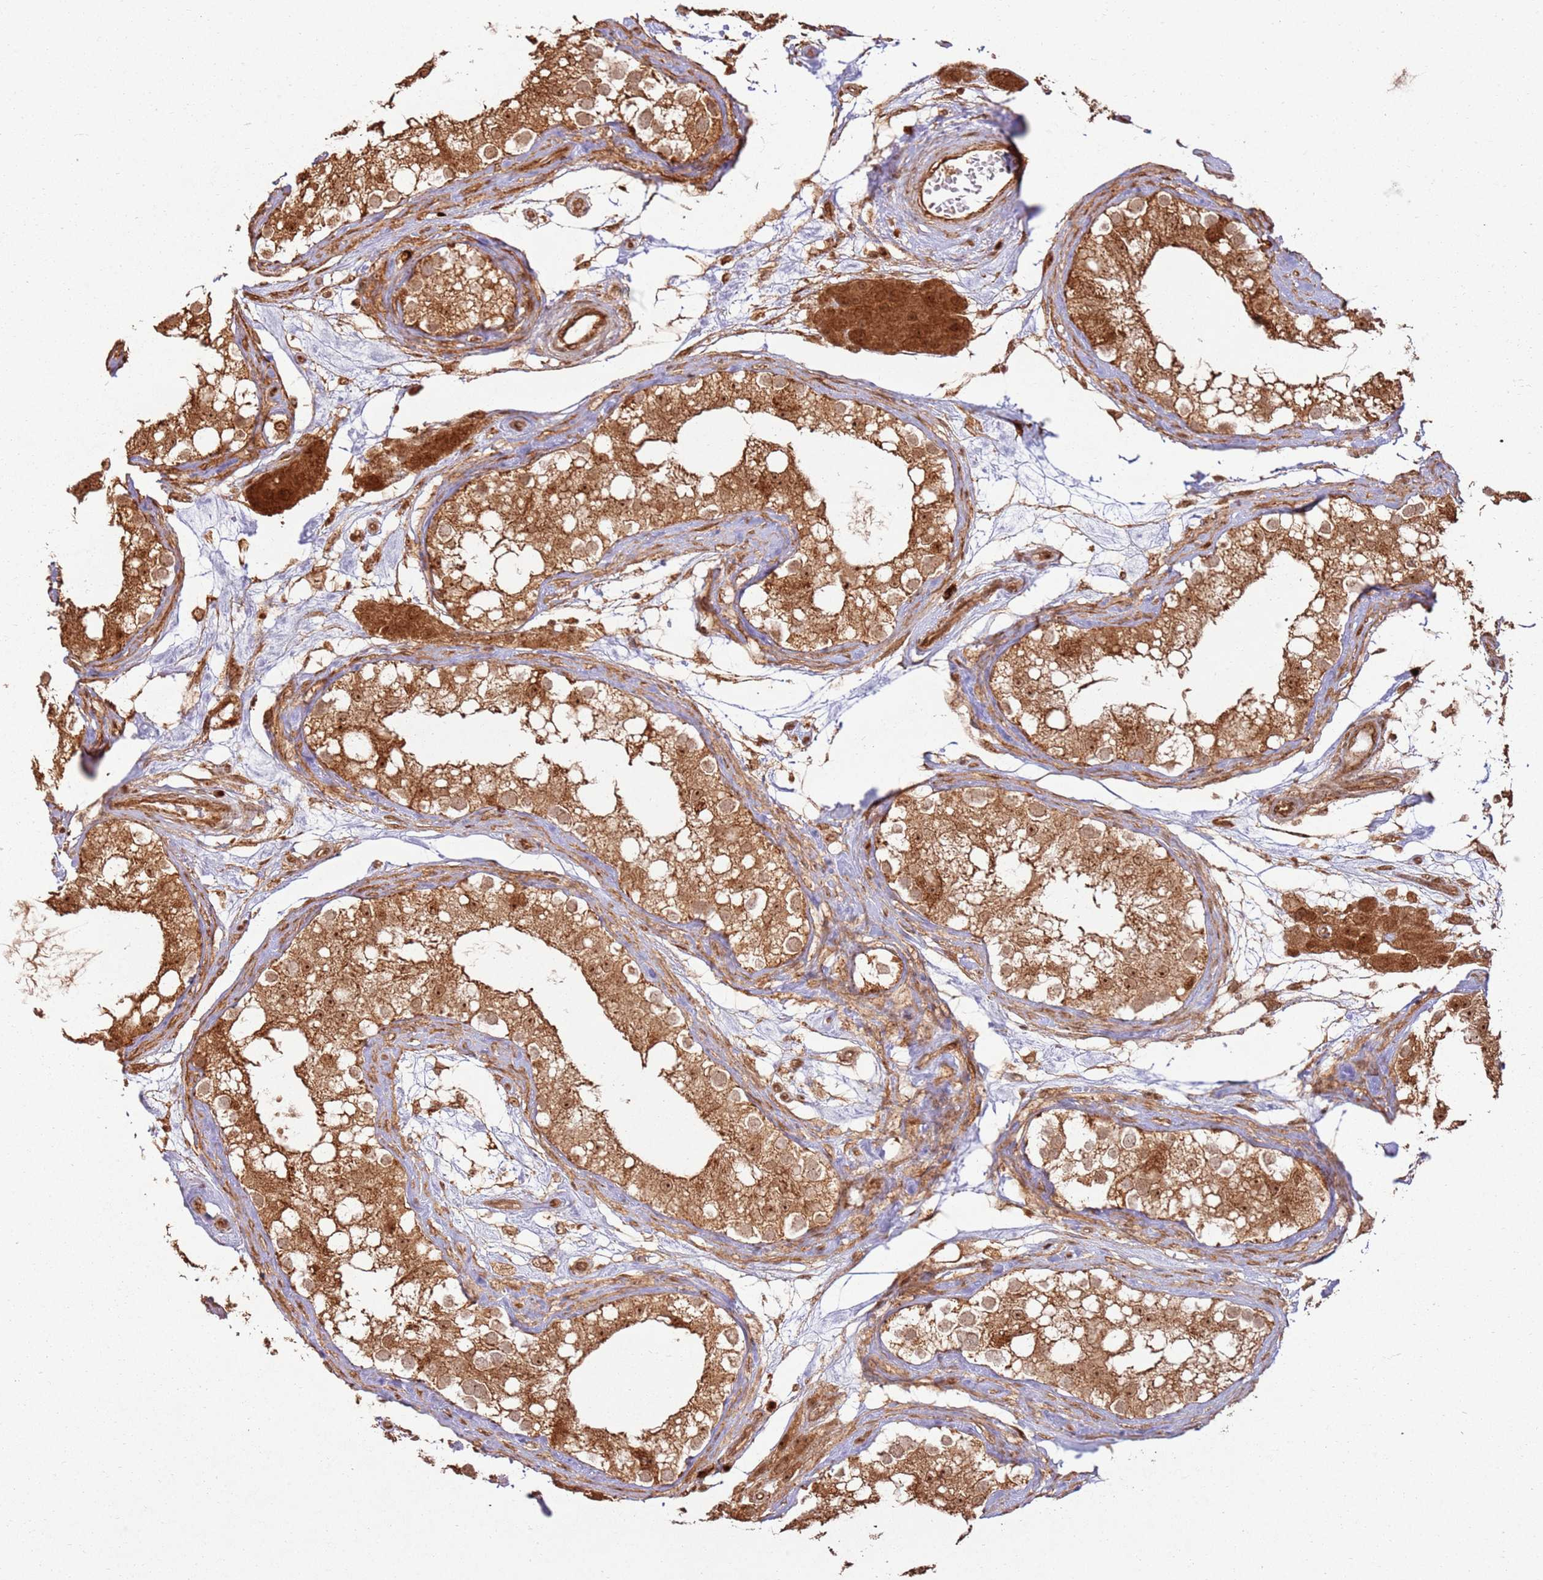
{"staining": {"intensity": "strong", "quantity": ">75%", "location": "cytoplasmic/membranous"}, "tissue": "testis", "cell_type": "Cells in seminiferous ducts", "image_type": "normal", "snomed": [{"axis": "morphology", "description": "Normal tissue, NOS"}, {"axis": "topography", "description": "Testis"}], "caption": "Immunohistochemical staining of normal testis exhibits >75% levels of strong cytoplasmic/membranous protein staining in approximately >75% of cells in seminiferous ducts.", "gene": "TBC1D13", "patient": {"sex": "male", "age": 84}}